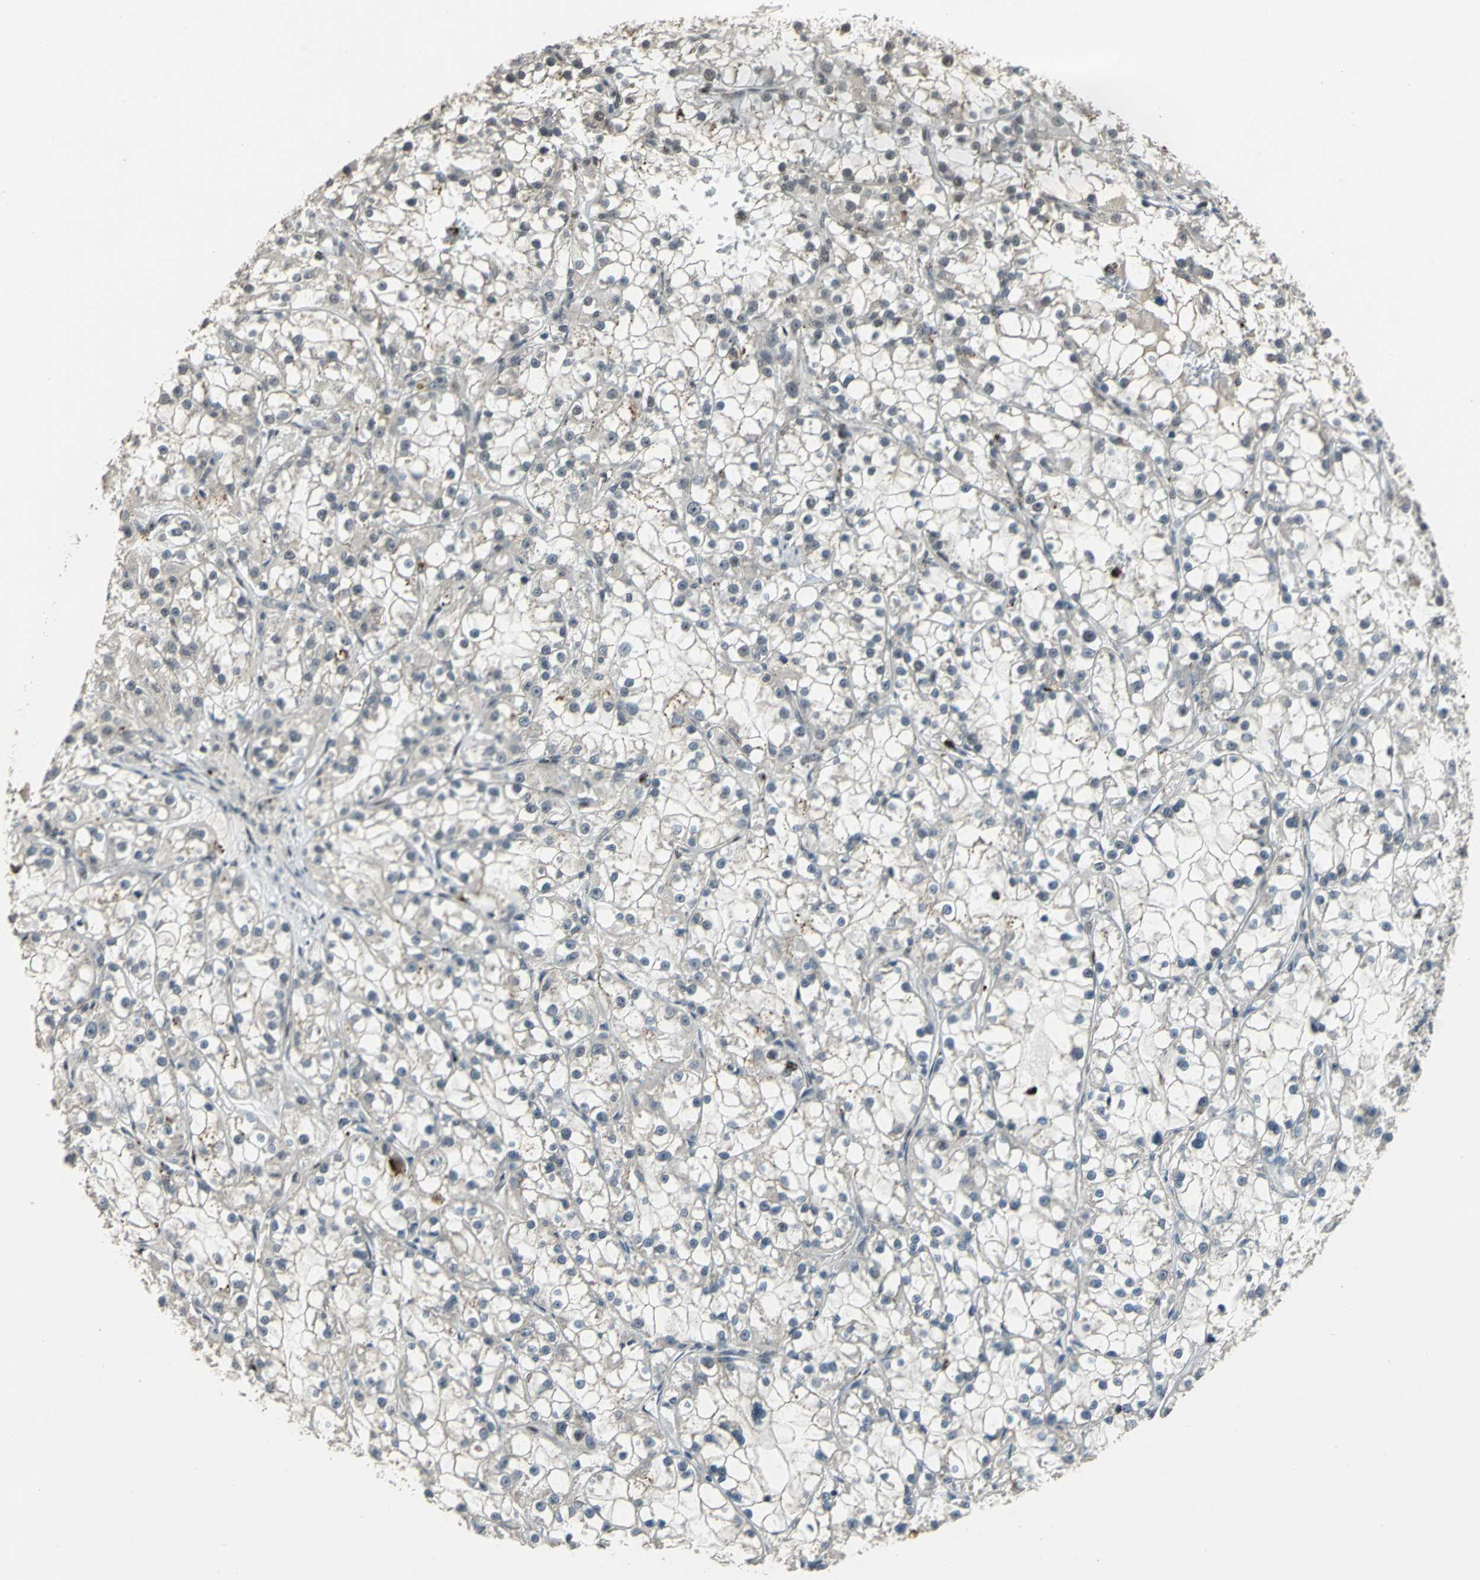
{"staining": {"intensity": "weak", "quantity": "<25%", "location": "nuclear"}, "tissue": "renal cancer", "cell_type": "Tumor cells", "image_type": "cancer", "snomed": [{"axis": "morphology", "description": "Adenocarcinoma, NOS"}, {"axis": "topography", "description": "Kidney"}], "caption": "Renal adenocarcinoma was stained to show a protein in brown. There is no significant staining in tumor cells.", "gene": "ELF2", "patient": {"sex": "female", "age": 52}}